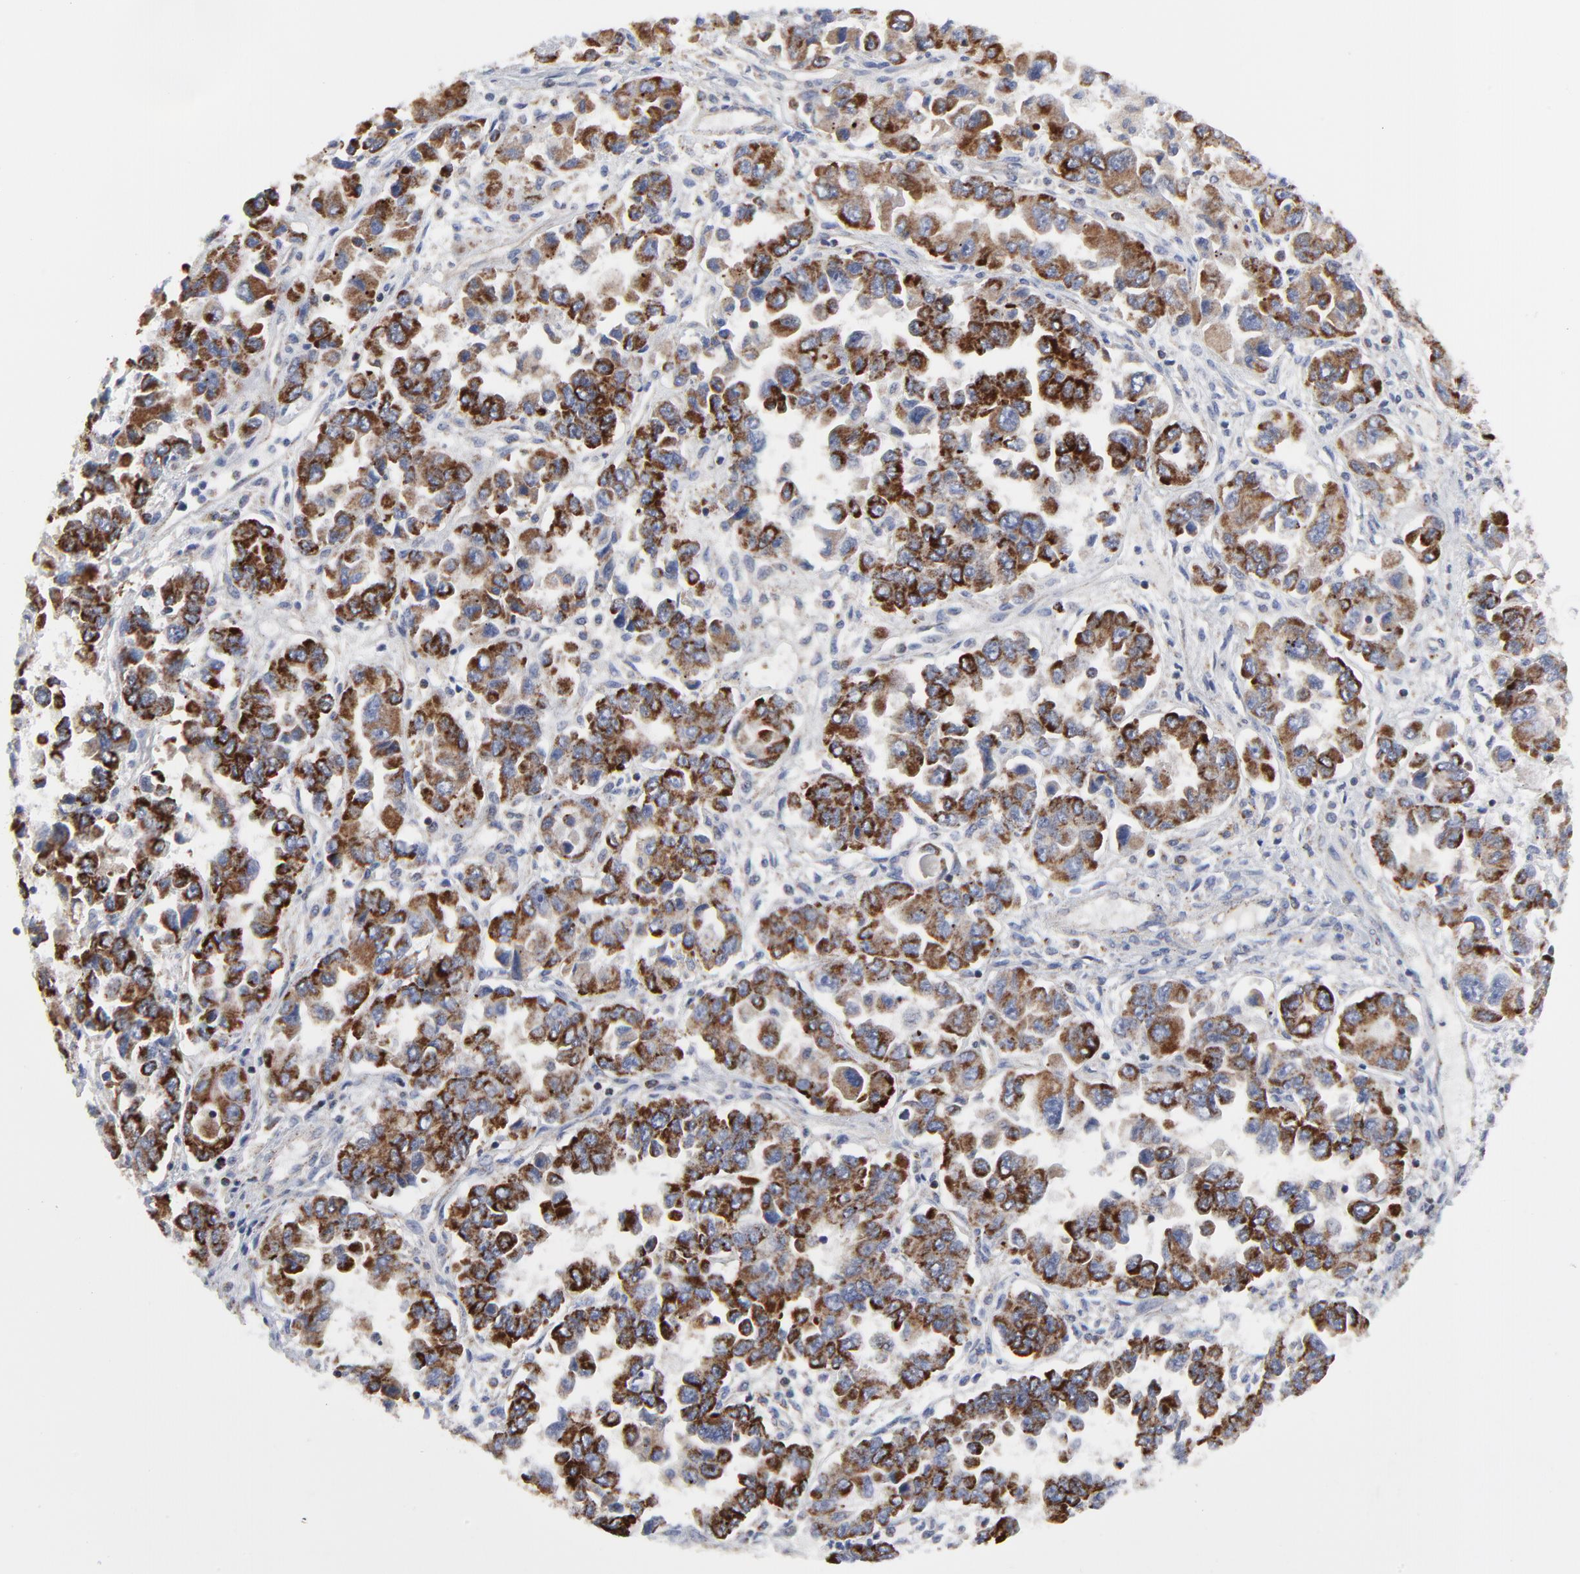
{"staining": {"intensity": "strong", "quantity": ">75%", "location": "cytoplasmic/membranous"}, "tissue": "ovarian cancer", "cell_type": "Tumor cells", "image_type": "cancer", "snomed": [{"axis": "morphology", "description": "Cystadenocarcinoma, serous, NOS"}, {"axis": "topography", "description": "Ovary"}], "caption": "Ovarian cancer stained for a protein reveals strong cytoplasmic/membranous positivity in tumor cells.", "gene": "TXNRD2", "patient": {"sex": "female", "age": 84}}